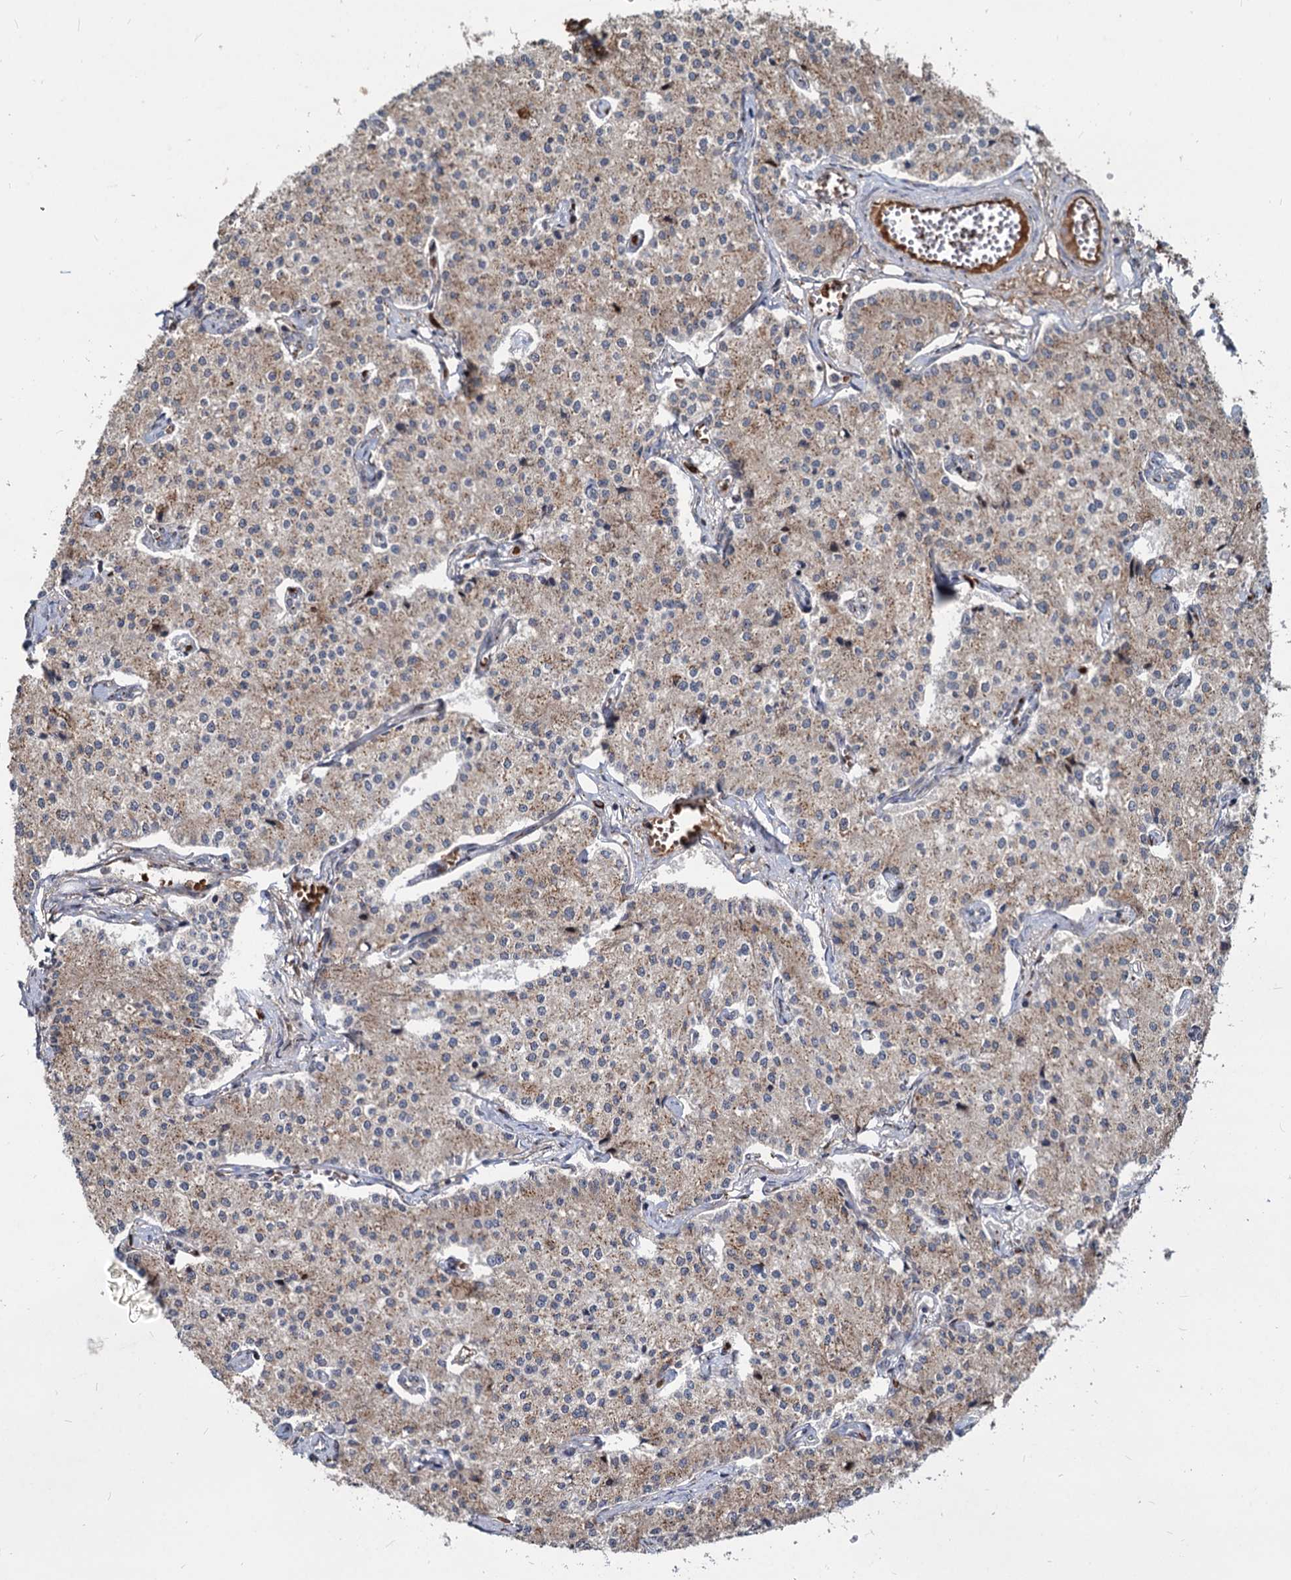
{"staining": {"intensity": "weak", "quantity": "25%-75%", "location": "cytoplasmic/membranous"}, "tissue": "carcinoid", "cell_type": "Tumor cells", "image_type": "cancer", "snomed": [{"axis": "morphology", "description": "Carcinoid, malignant, NOS"}, {"axis": "topography", "description": "Colon"}], "caption": "This is an image of IHC staining of carcinoid, which shows weak expression in the cytoplasmic/membranous of tumor cells.", "gene": "SAAL1", "patient": {"sex": "female", "age": 52}}